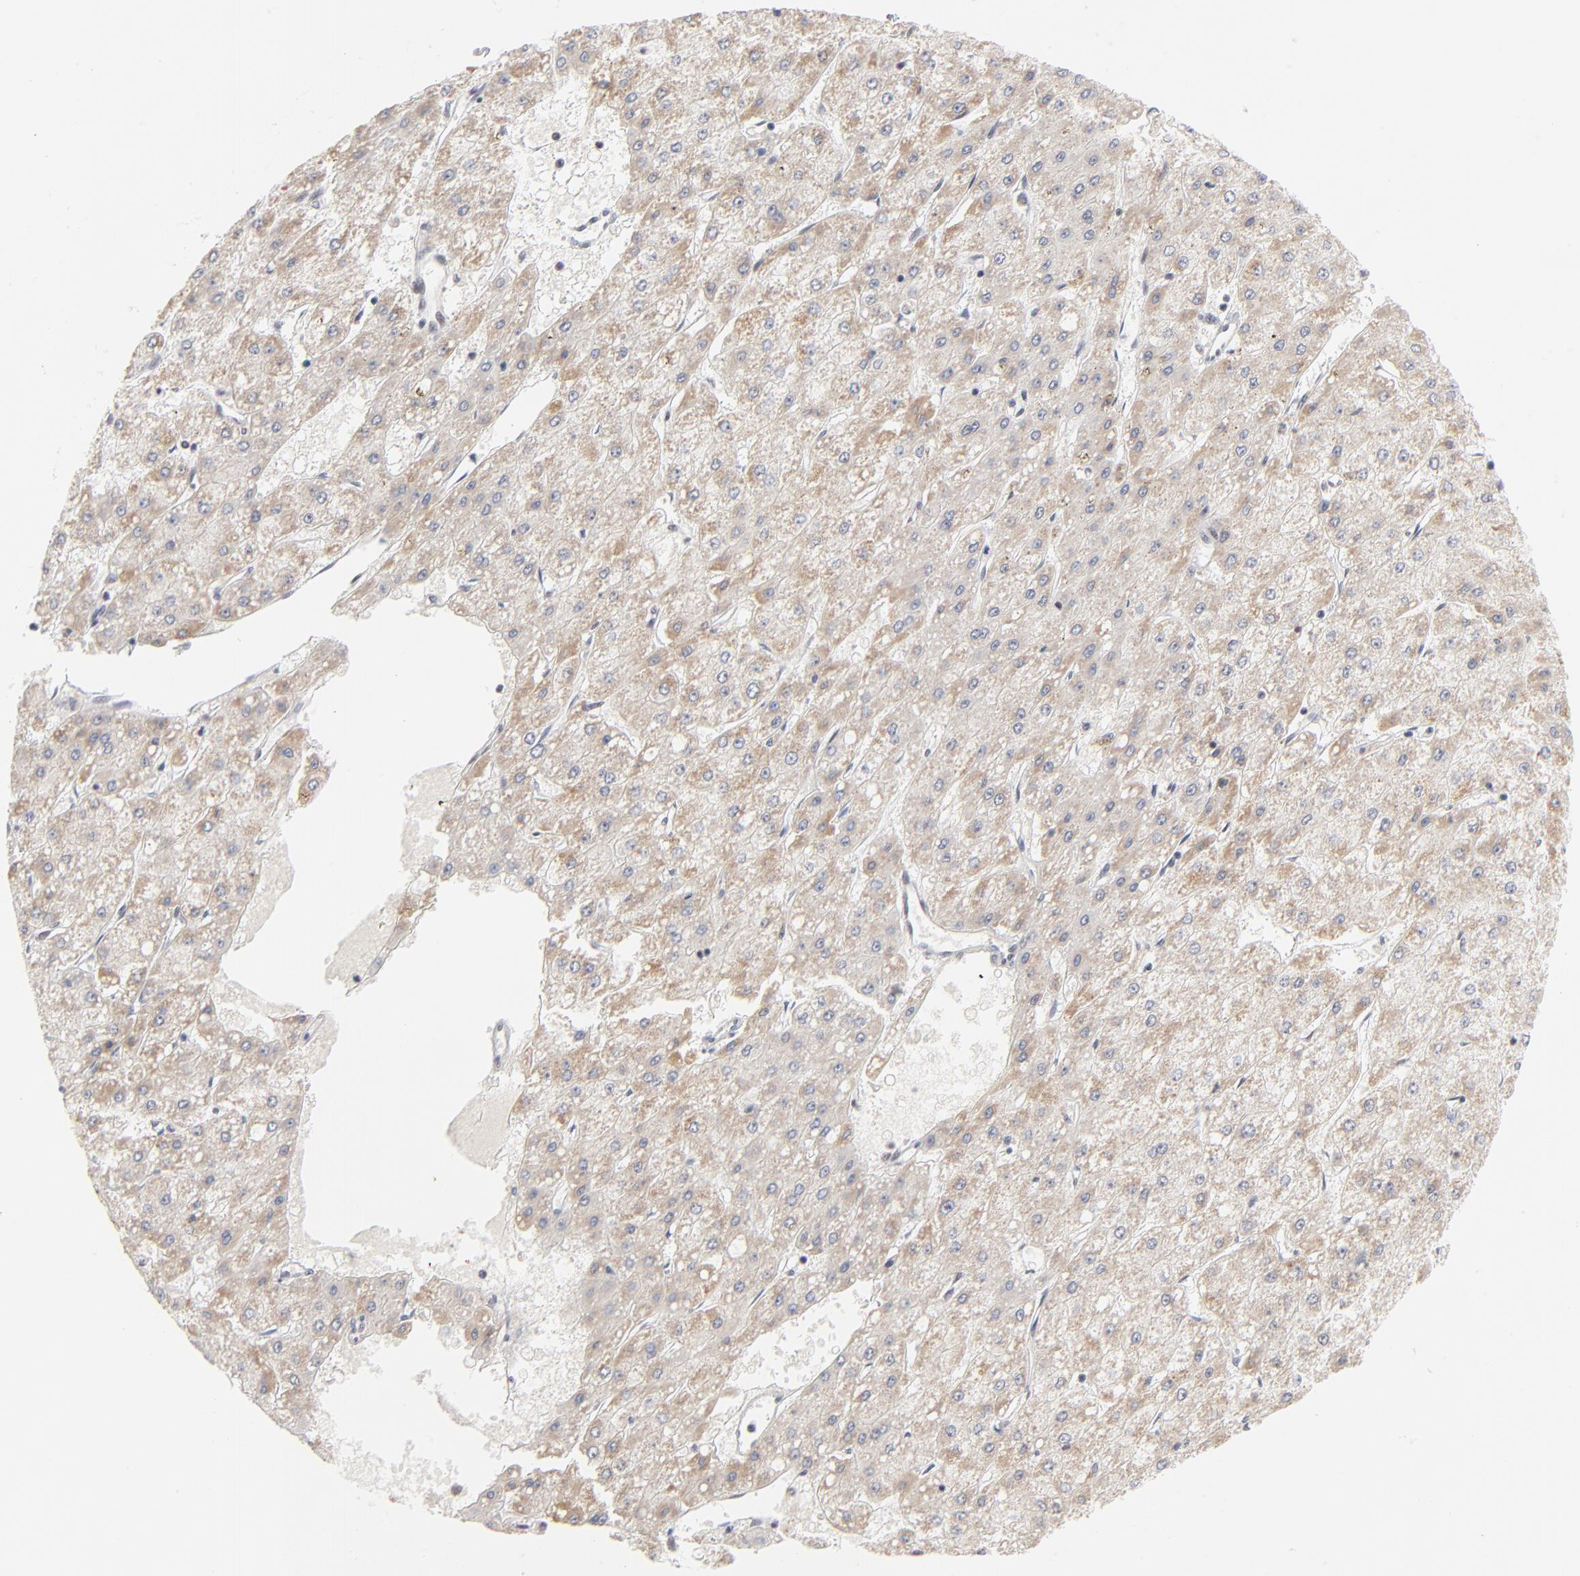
{"staining": {"intensity": "weak", "quantity": ">75%", "location": "cytoplasmic/membranous"}, "tissue": "liver cancer", "cell_type": "Tumor cells", "image_type": "cancer", "snomed": [{"axis": "morphology", "description": "Carcinoma, Hepatocellular, NOS"}, {"axis": "topography", "description": "Liver"}], "caption": "Immunohistochemical staining of liver cancer (hepatocellular carcinoma) shows weak cytoplasmic/membranous protein staining in approximately >75% of tumor cells.", "gene": "ZNF143", "patient": {"sex": "female", "age": 52}}